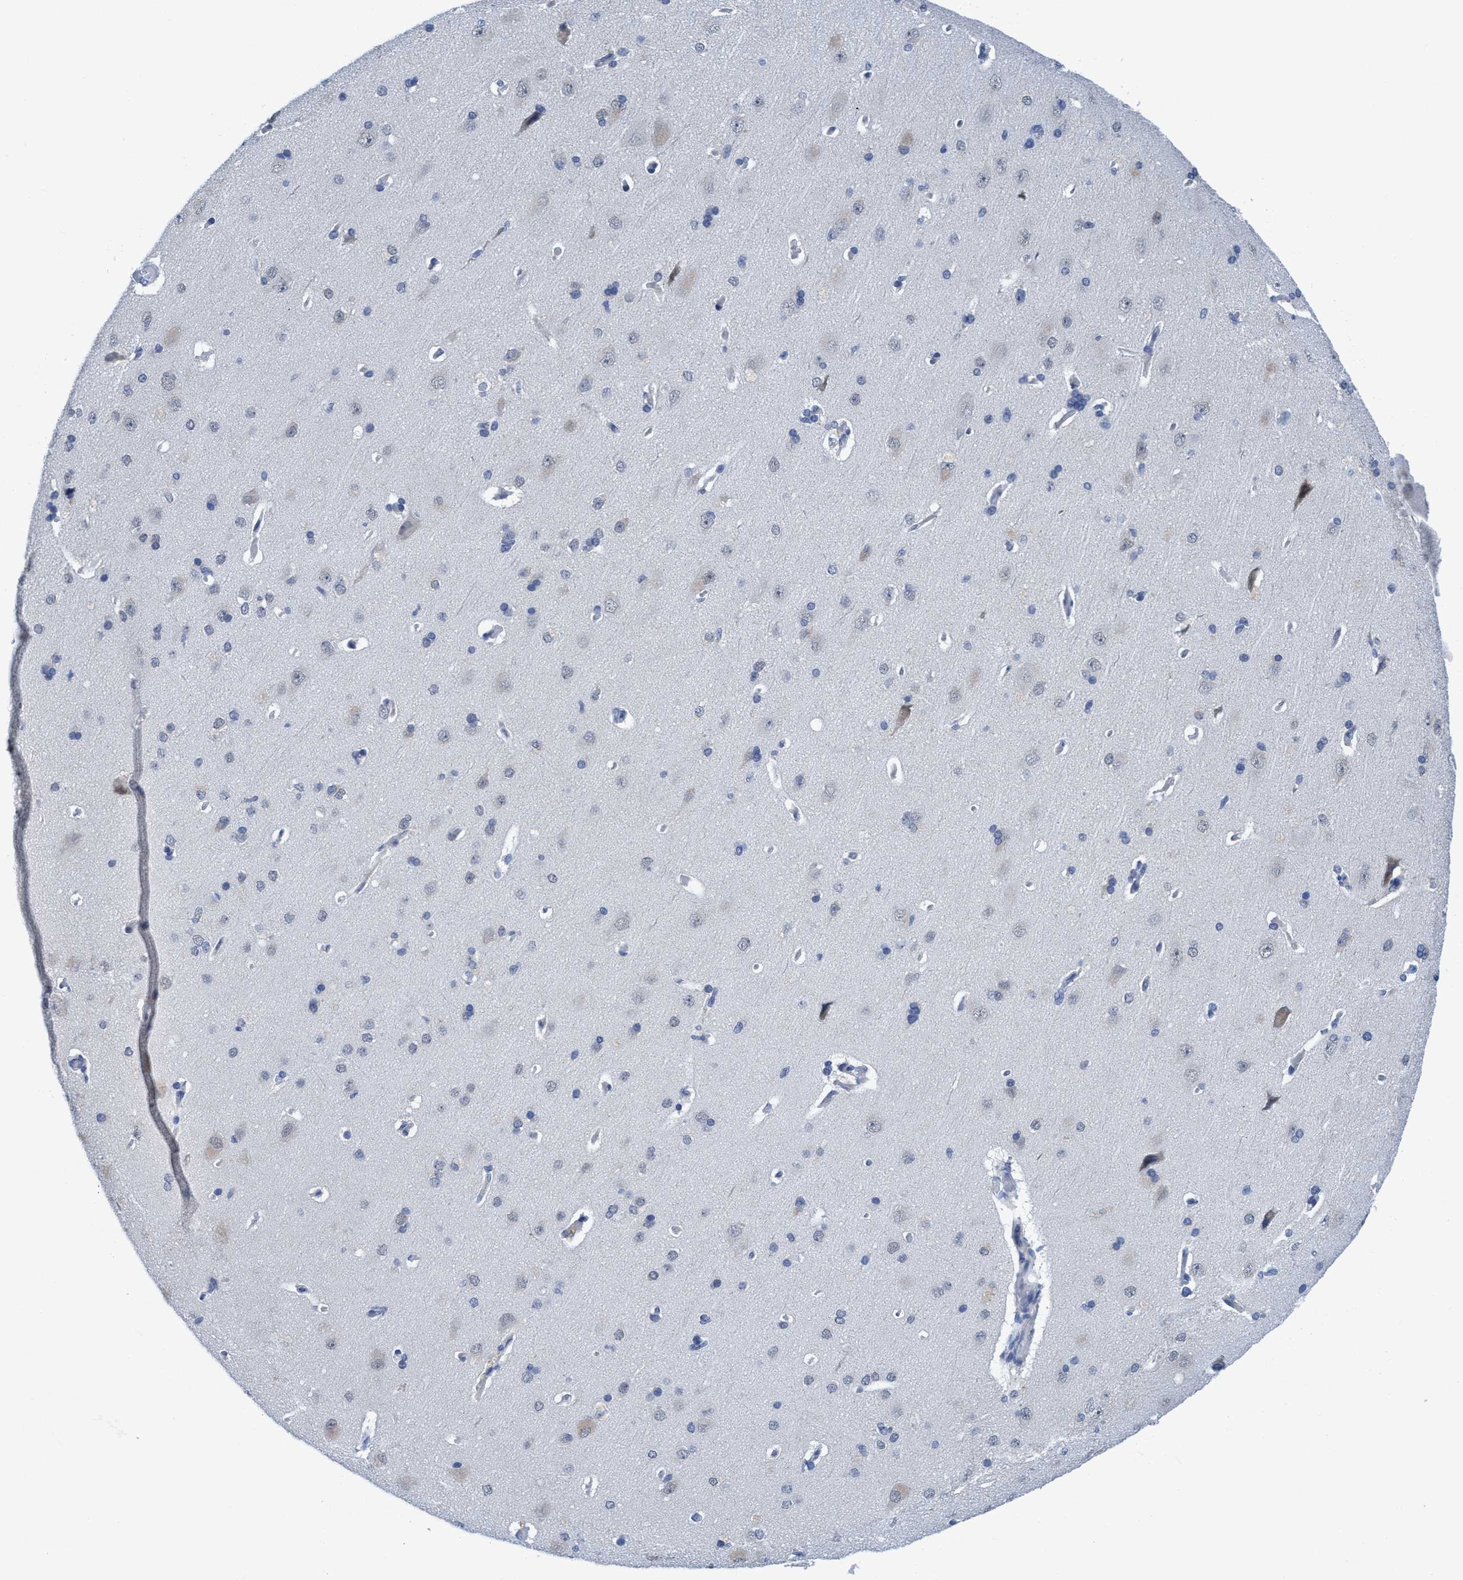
{"staining": {"intensity": "negative", "quantity": "none", "location": "none"}, "tissue": "cerebral cortex", "cell_type": "Endothelial cells", "image_type": "normal", "snomed": [{"axis": "morphology", "description": "Normal tissue, NOS"}, {"axis": "topography", "description": "Cerebral cortex"}], "caption": "Image shows no significant protein positivity in endothelial cells of benign cerebral cortex. (DAB immunohistochemistry (IHC), high magnification).", "gene": "DNAI1", "patient": {"sex": "male", "age": 62}}